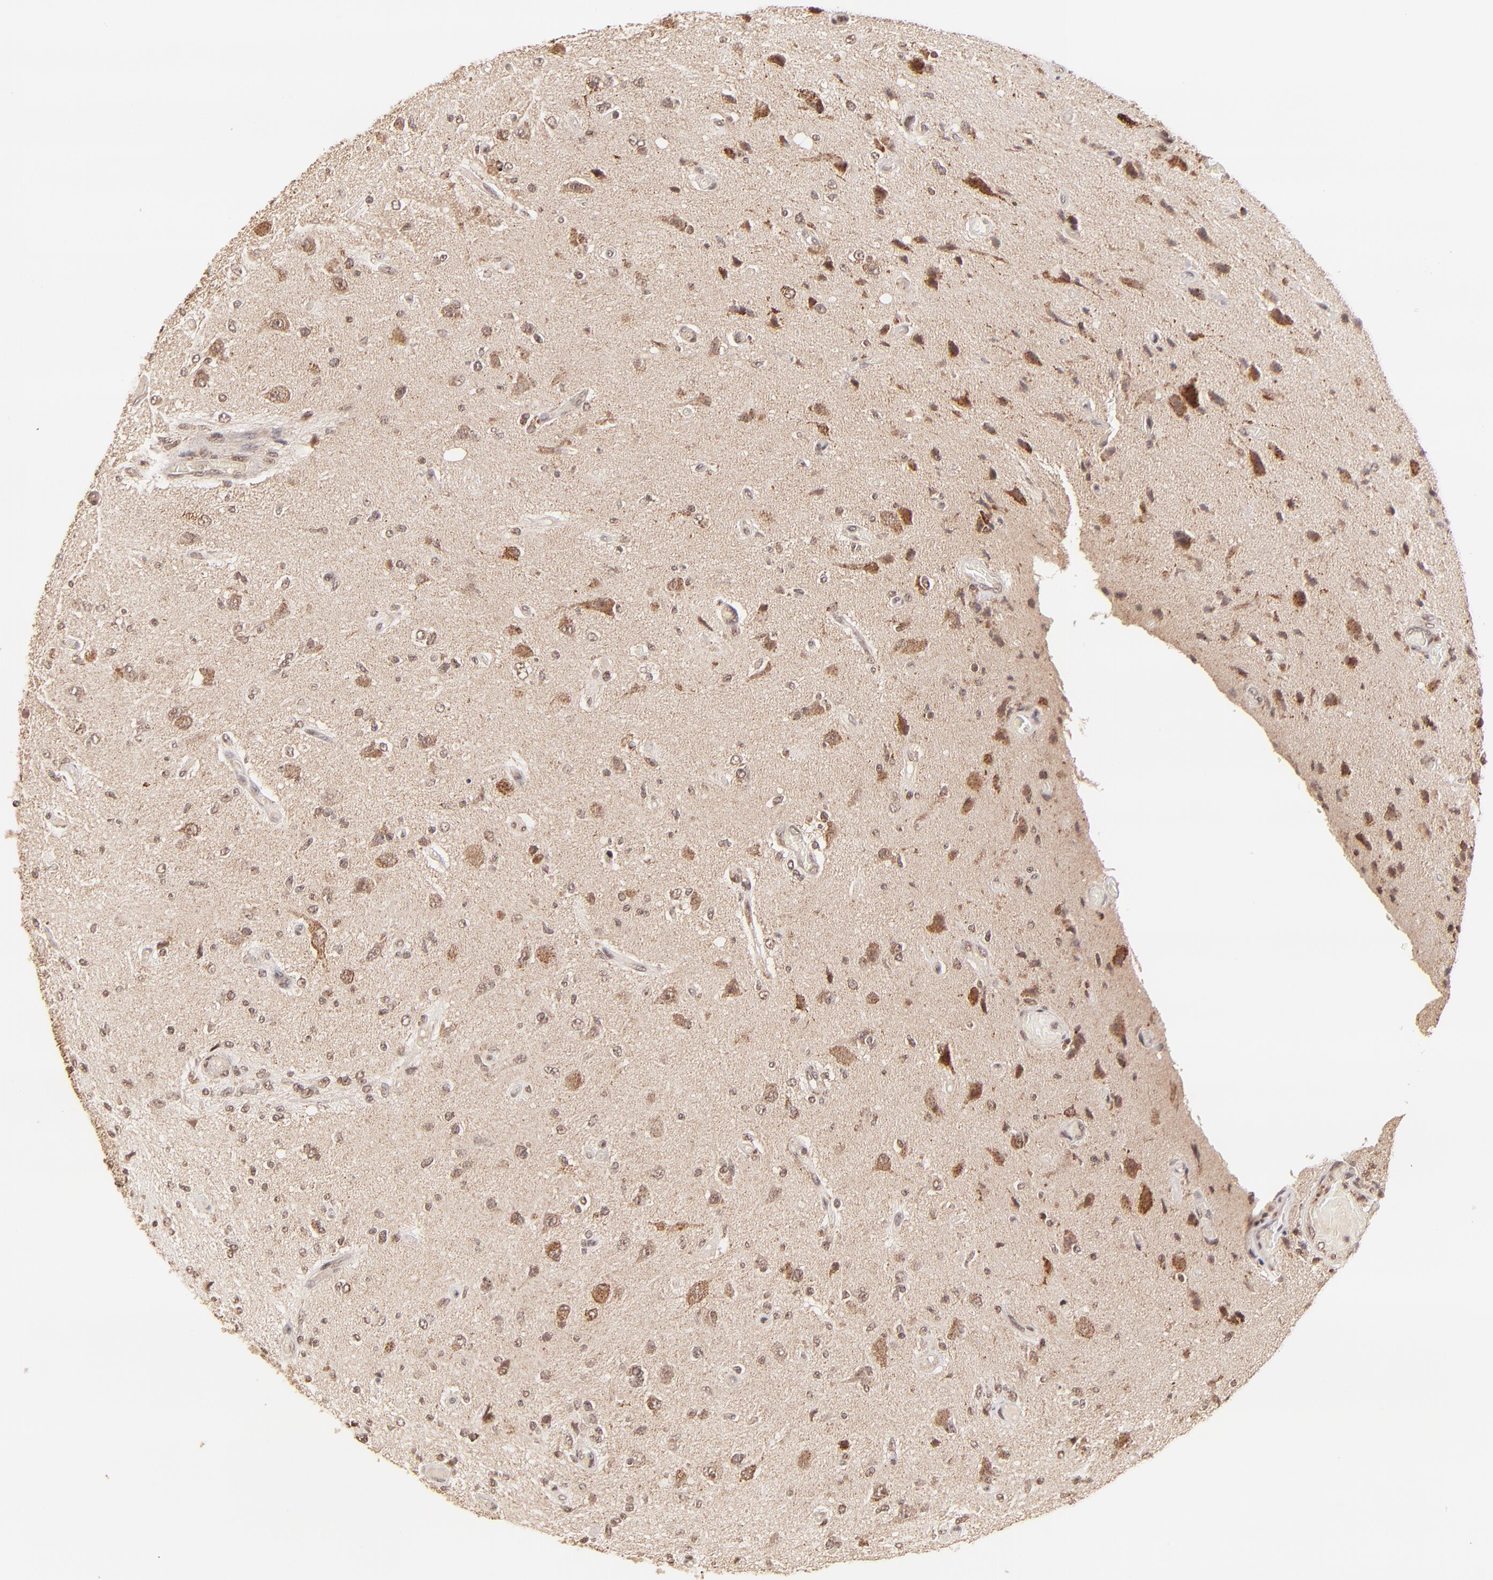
{"staining": {"intensity": "strong", "quantity": "25%-75%", "location": "cytoplasmic/membranous,nuclear"}, "tissue": "glioma", "cell_type": "Tumor cells", "image_type": "cancer", "snomed": [{"axis": "morphology", "description": "Normal tissue, NOS"}, {"axis": "morphology", "description": "Glioma, malignant, High grade"}, {"axis": "topography", "description": "Cerebral cortex"}], "caption": "Protein expression analysis of glioma demonstrates strong cytoplasmic/membranous and nuclear positivity in approximately 25%-75% of tumor cells. The staining was performed using DAB (3,3'-diaminobenzidine), with brown indicating positive protein expression. Nuclei are stained blue with hematoxylin.", "gene": "MED15", "patient": {"sex": "male", "age": 77}}